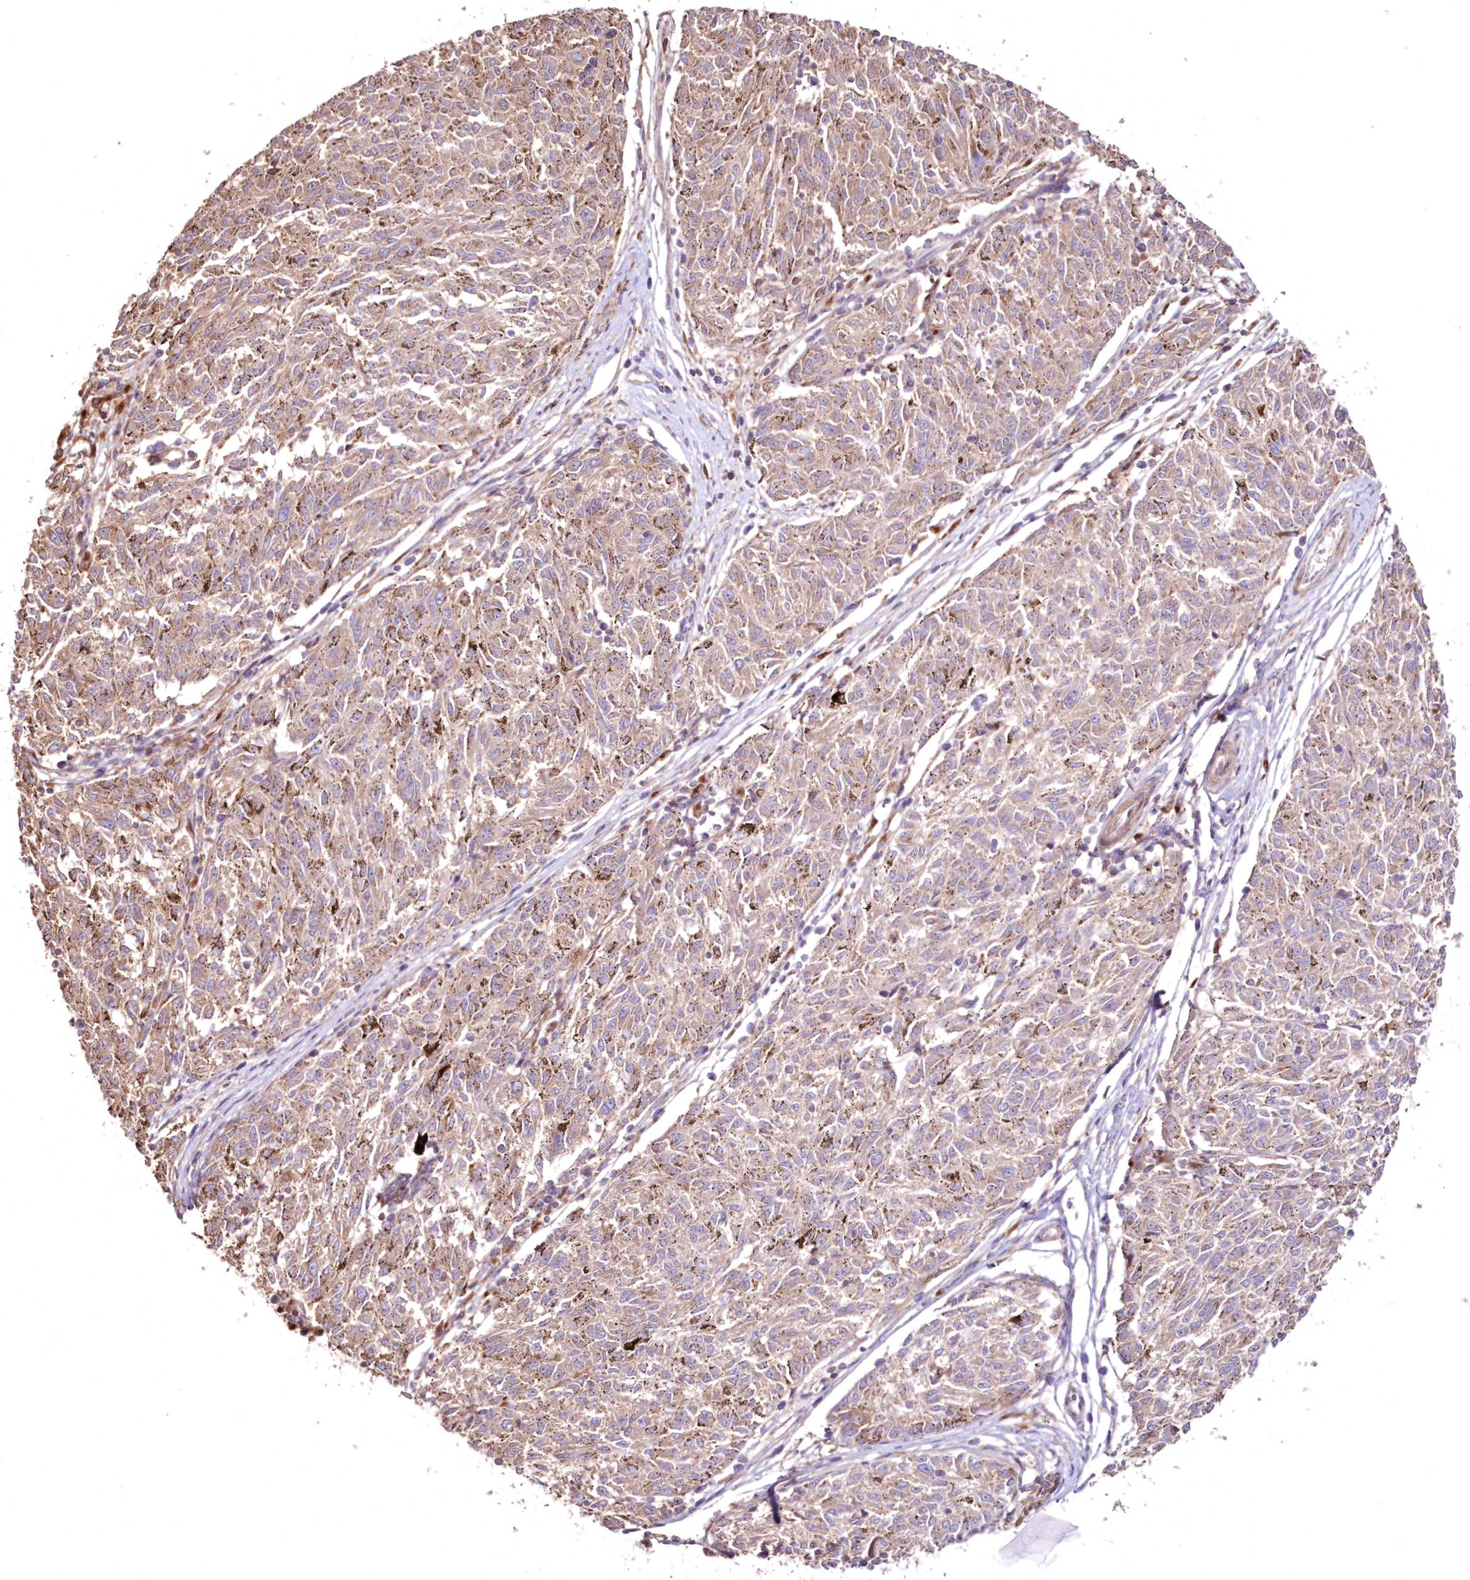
{"staining": {"intensity": "weak", "quantity": ">75%", "location": "cytoplasmic/membranous"}, "tissue": "melanoma", "cell_type": "Tumor cells", "image_type": "cancer", "snomed": [{"axis": "morphology", "description": "Malignant melanoma, NOS"}, {"axis": "topography", "description": "Skin"}], "caption": "Brown immunohistochemical staining in malignant melanoma exhibits weak cytoplasmic/membranous positivity in about >75% of tumor cells.", "gene": "DDO", "patient": {"sex": "female", "age": 72}}